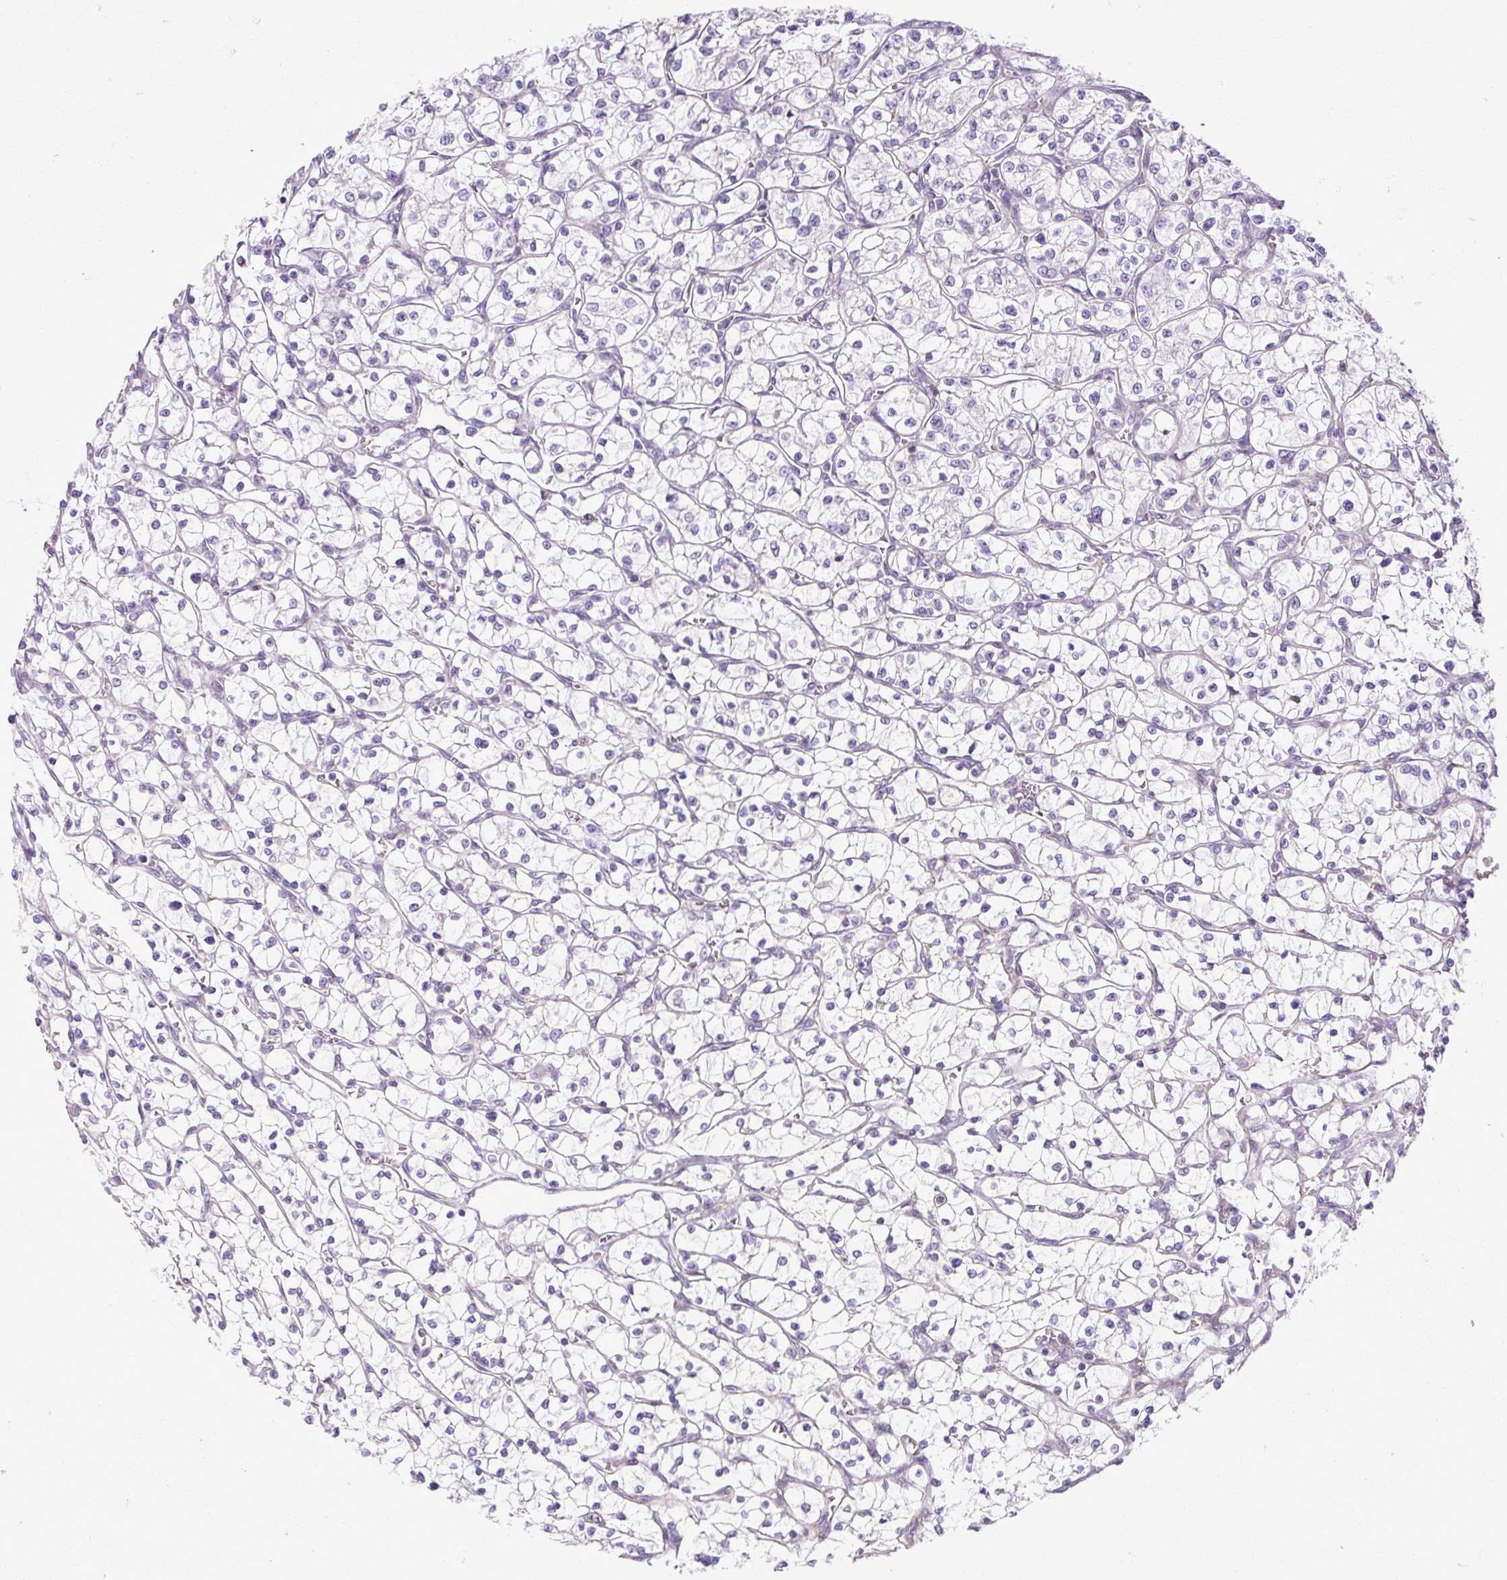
{"staining": {"intensity": "negative", "quantity": "none", "location": "none"}, "tissue": "renal cancer", "cell_type": "Tumor cells", "image_type": "cancer", "snomed": [{"axis": "morphology", "description": "Adenocarcinoma, NOS"}, {"axis": "topography", "description": "Kidney"}], "caption": "An image of human renal cancer (adenocarcinoma) is negative for staining in tumor cells.", "gene": "ZNF197", "patient": {"sex": "female", "age": 64}}